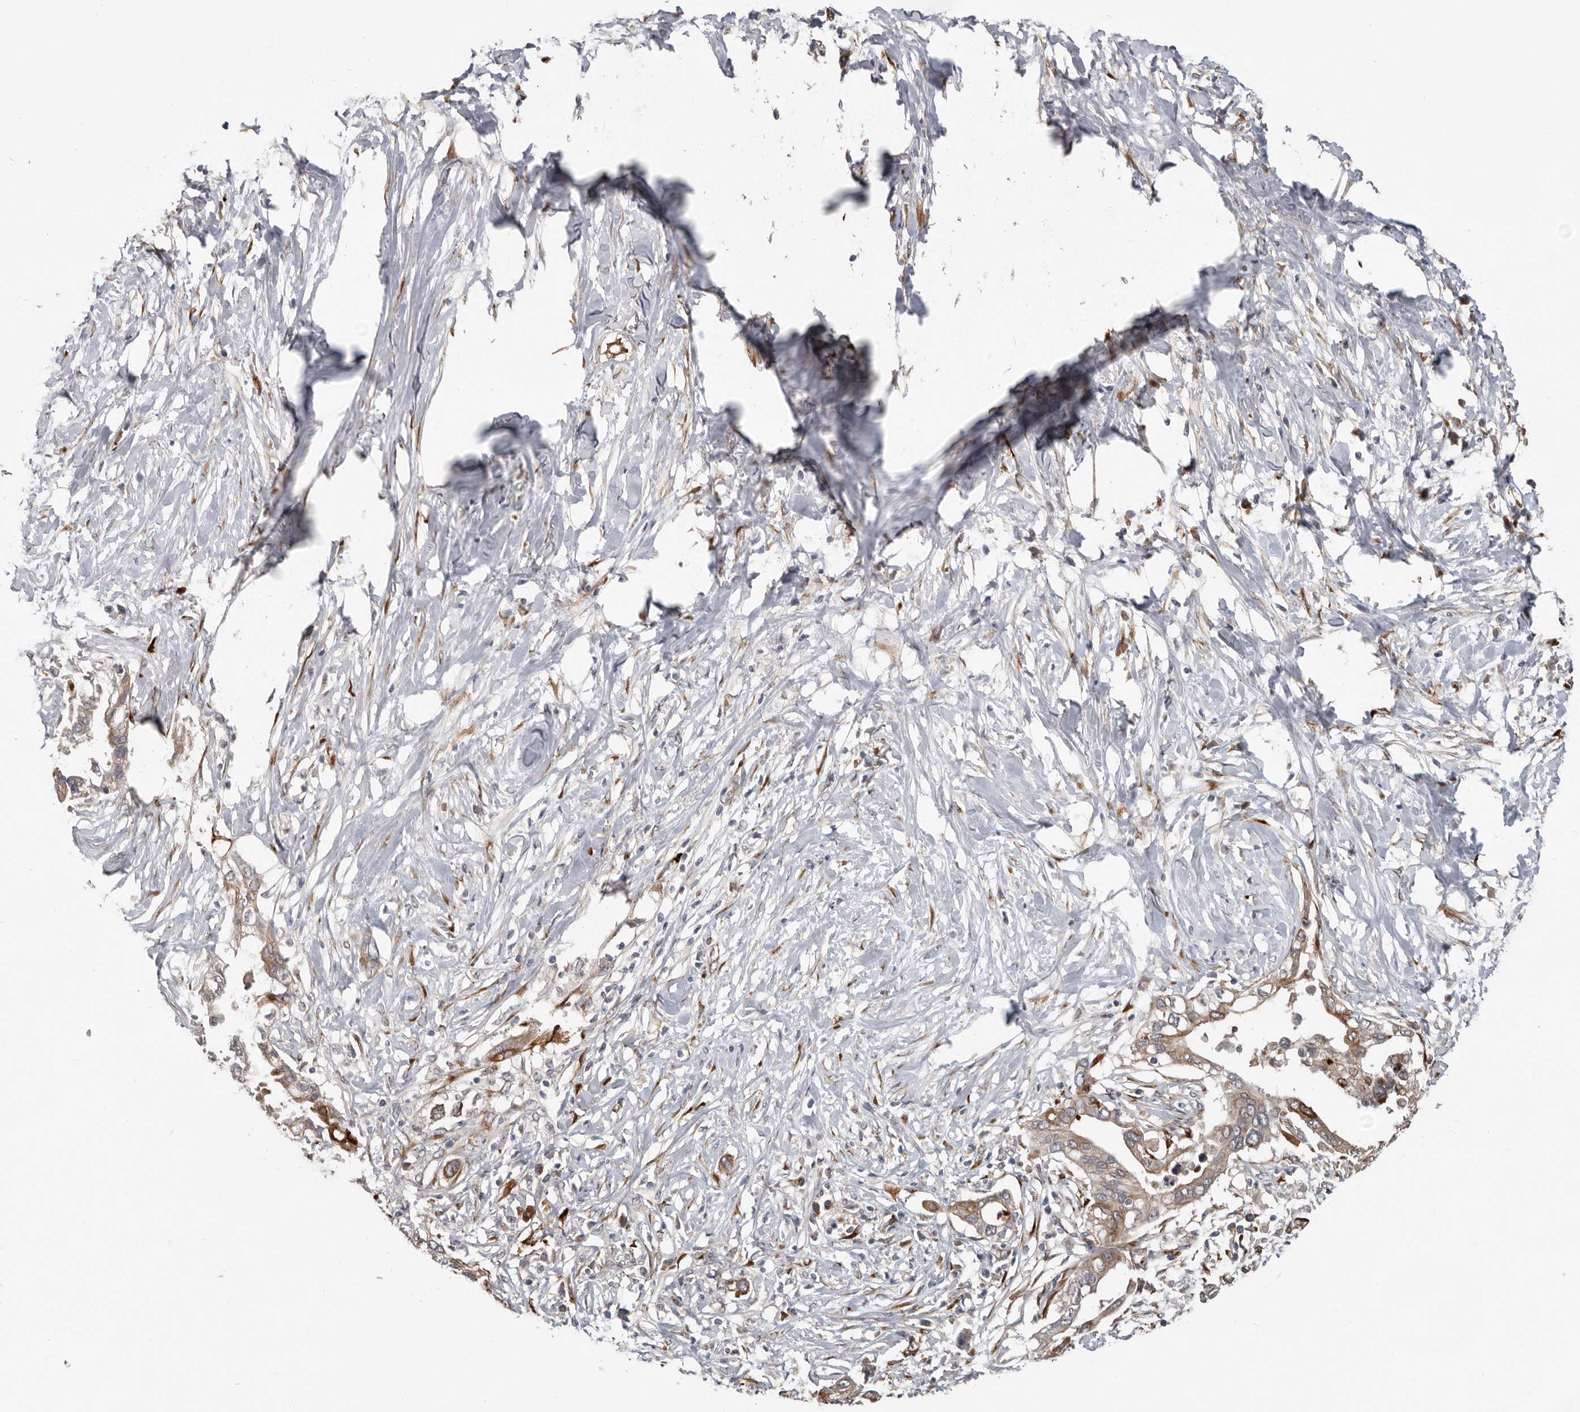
{"staining": {"intensity": "weak", "quantity": ">75%", "location": "cytoplasmic/membranous"}, "tissue": "pancreatic cancer", "cell_type": "Tumor cells", "image_type": "cancer", "snomed": [{"axis": "morphology", "description": "Normal tissue, NOS"}, {"axis": "morphology", "description": "Adenocarcinoma, NOS"}, {"axis": "topography", "description": "Pancreas"}, {"axis": "topography", "description": "Peripheral nerve tissue"}], "caption": "Pancreatic cancer (adenocarcinoma) stained for a protein displays weak cytoplasmic/membranous positivity in tumor cells. (DAB IHC with brightfield microscopy, high magnification).", "gene": "MTF1", "patient": {"sex": "male", "age": 59}}